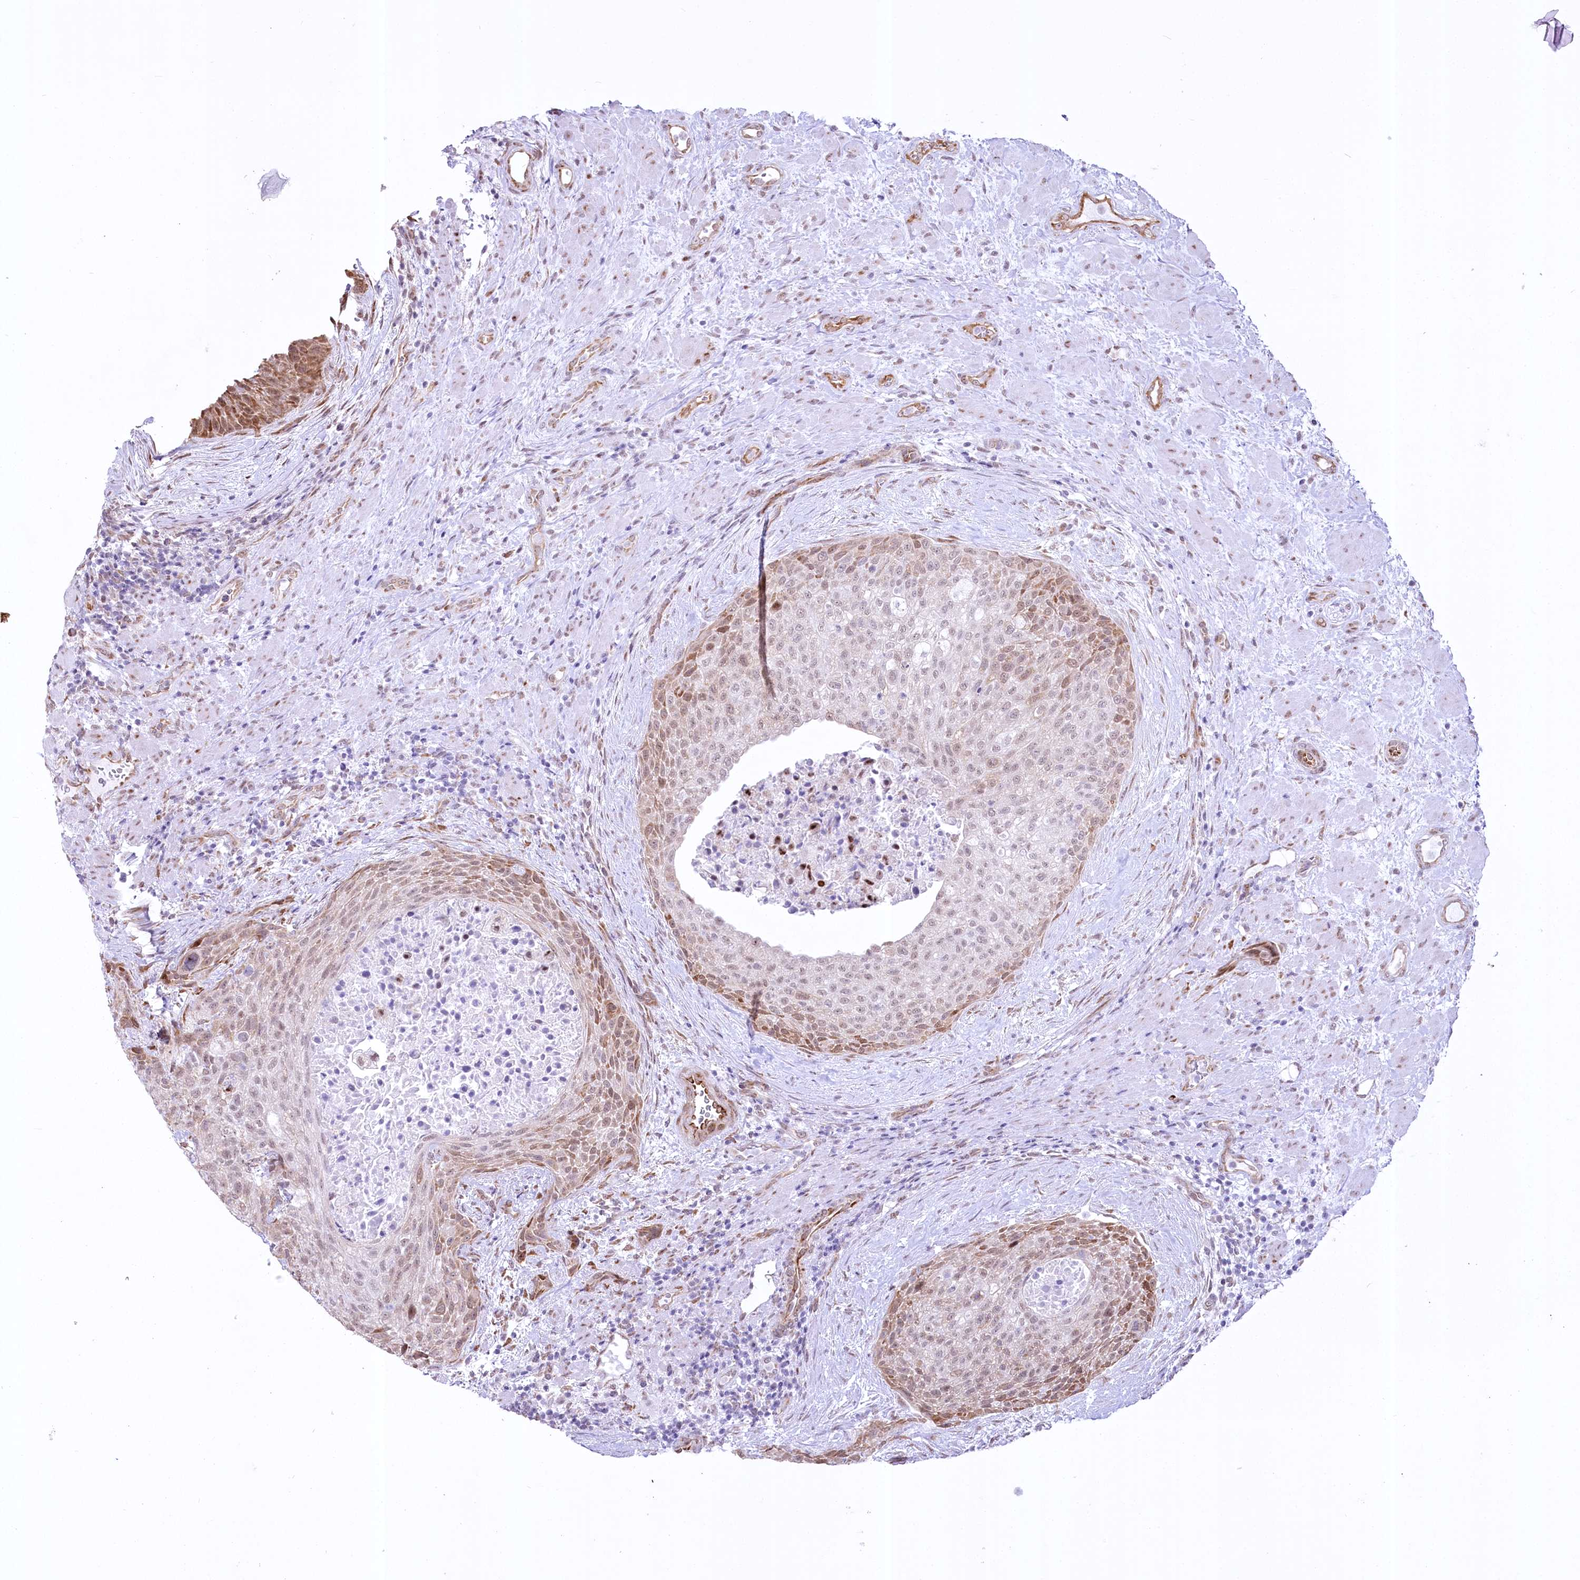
{"staining": {"intensity": "moderate", "quantity": "<25%", "location": "cytoplasmic/membranous,nuclear"}, "tissue": "urothelial cancer", "cell_type": "Tumor cells", "image_type": "cancer", "snomed": [{"axis": "morphology", "description": "Normal tissue, NOS"}, {"axis": "morphology", "description": "Urothelial carcinoma, NOS"}, {"axis": "topography", "description": "Urinary bladder"}, {"axis": "topography", "description": "Peripheral nerve tissue"}], "caption": "Protein staining shows moderate cytoplasmic/membranous and nuclear positivity in approximately <25% of tumor cells in urothelial cancer. Using DAB (3,3'-diaminobenzidine) (brown) and hematoxylin (blue) stains, captured at high magnification using brightfield microscopy.", "gene": "YBX3", "patient": {"sex": "male", "age": 35}}